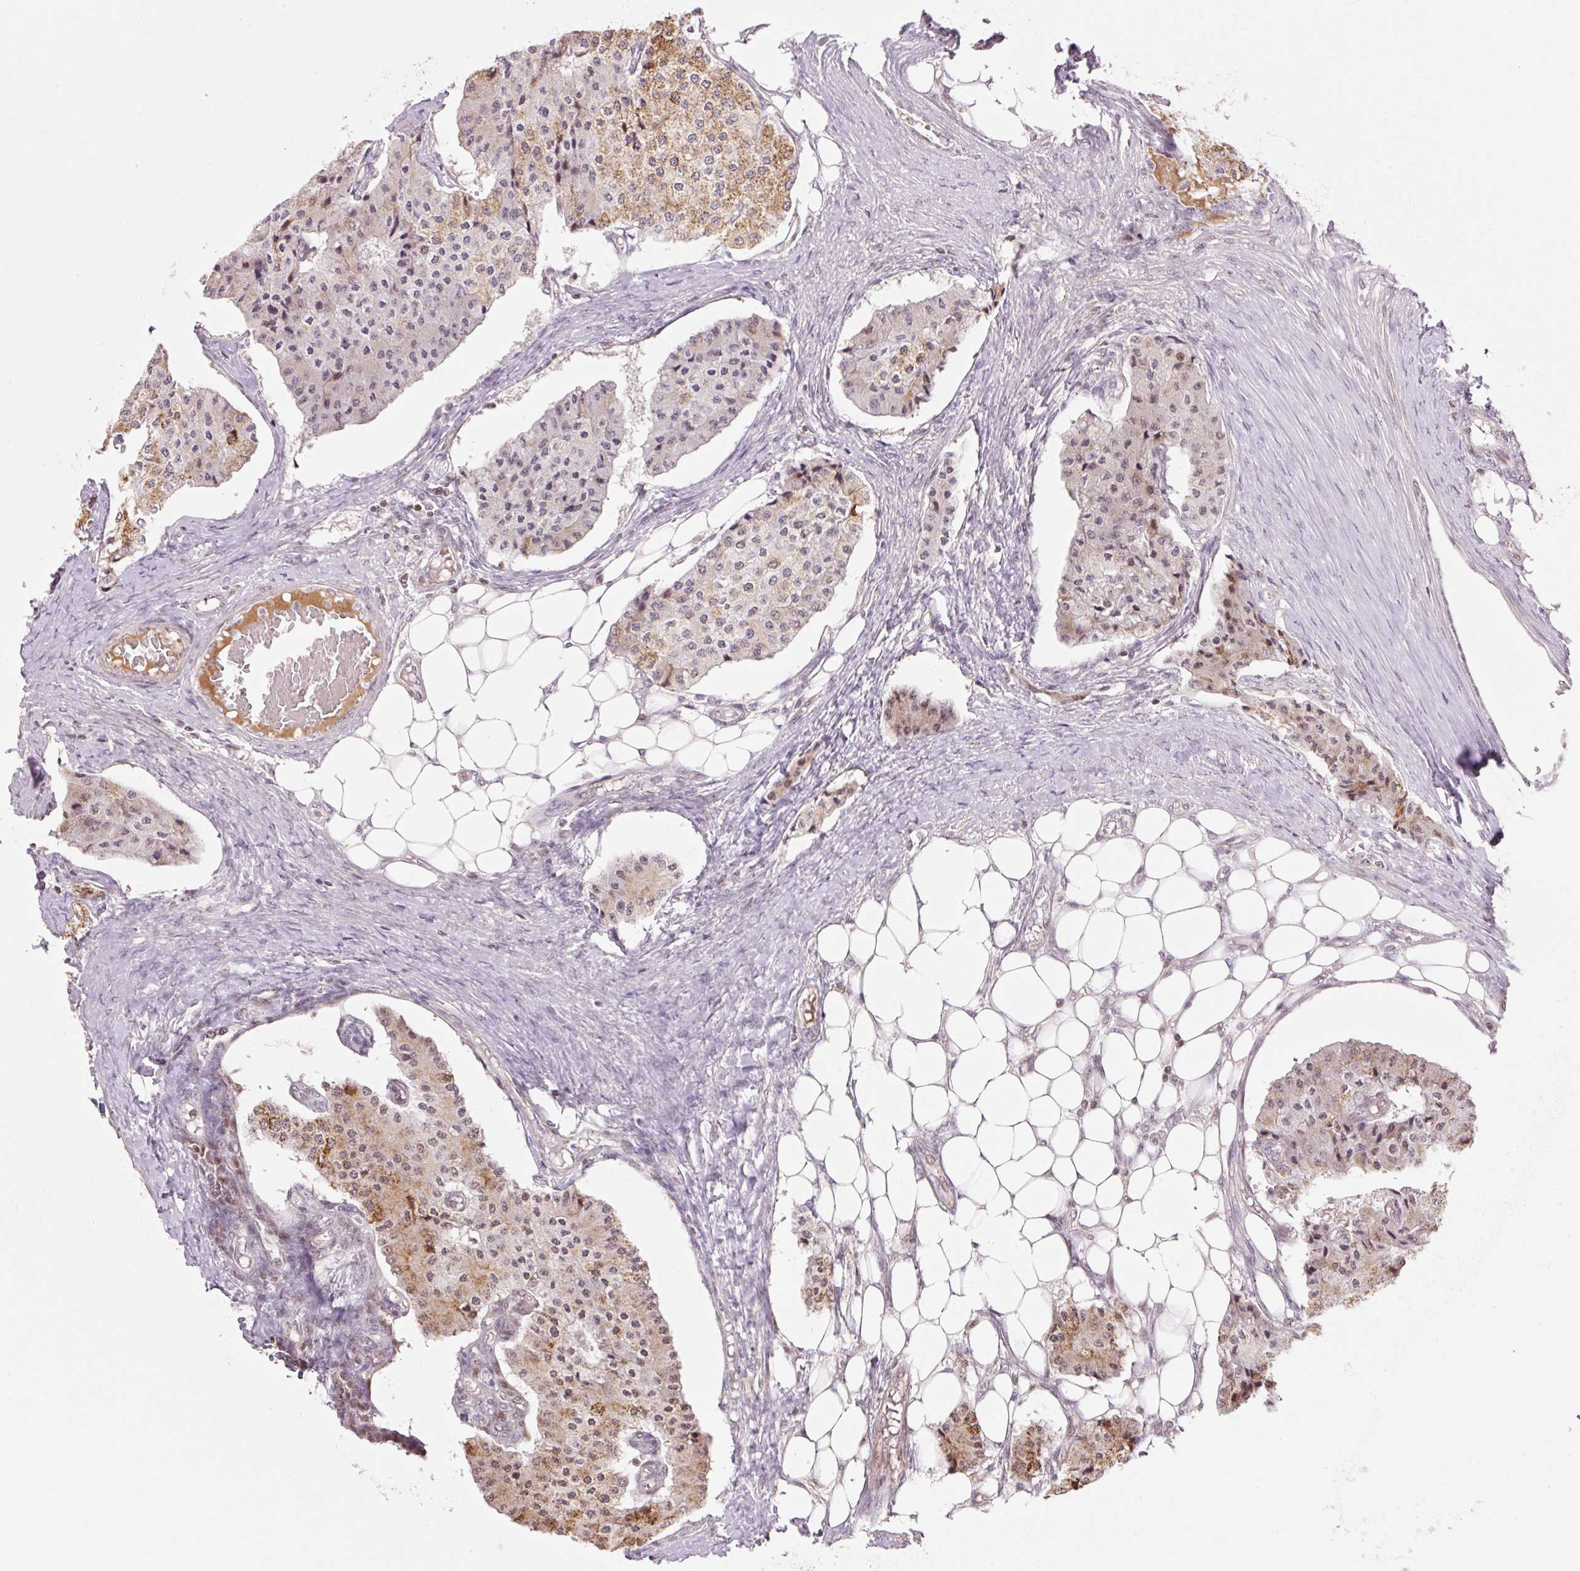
{"staining": {"intensity": "moderate", "quantity": "25%-75%", "location": "cytoplasmic/membranous,nuclear"}, "tissue": "carcinoid", "cell_type": "Tumor cells", "image_type": "cancer", "snomed": [{"axis": "morphology", "description": "Carcinoid, malignant, NOS"}, {"axis": "topography", "description": "Colon"}], "caption": "Brown immunohistochemical staining in carcinoid demonstrates moderate cytoplasmic/membranous and nuclear staining in approximately 25%-75% of tumor cells. The staining is performed using DAB (3,3'-diaminobenzidine) brown chromogen to label protein expression. The nuclei are counter-stained blue using hematoxylin.", "gene": "ZNF552", "patient": {"sex": "female", "age": 52}}